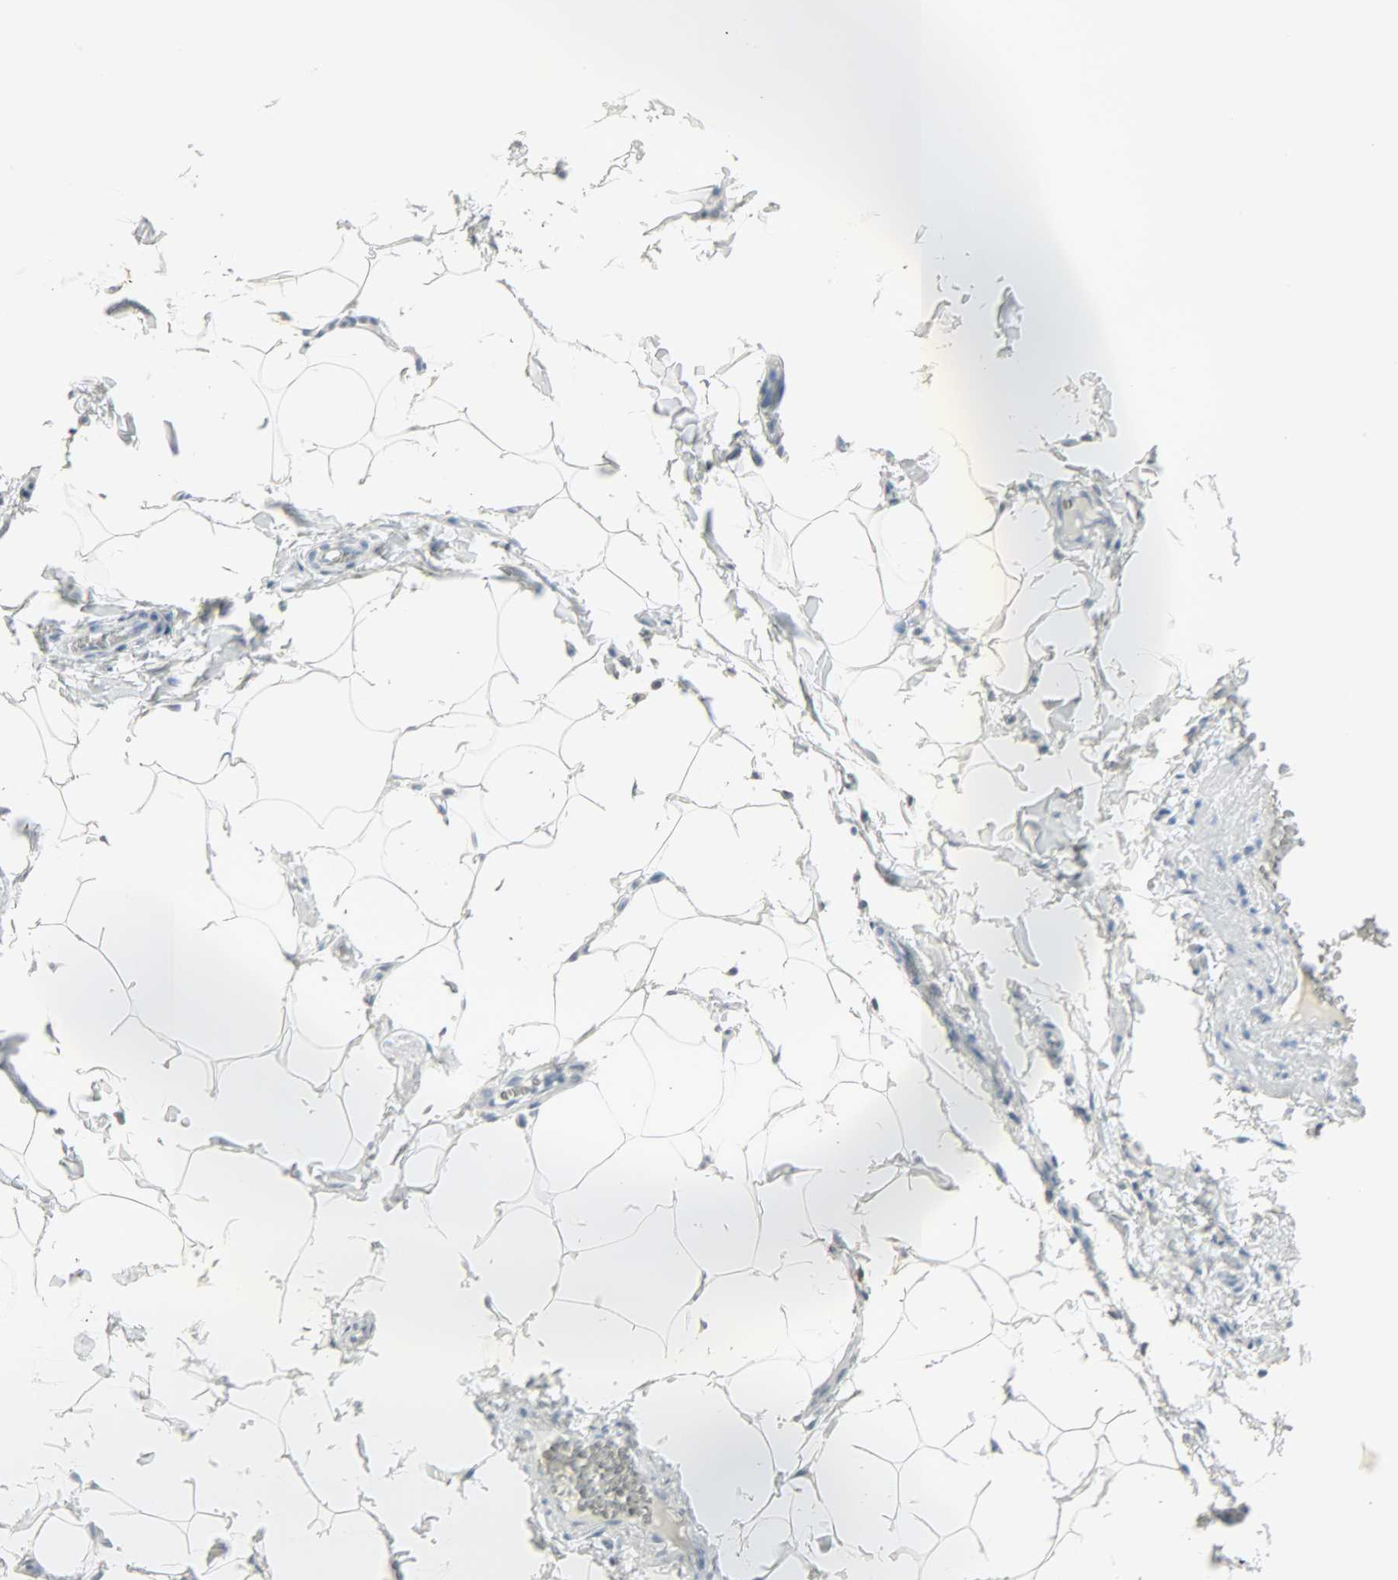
{"staining": {"intensity": "negative", "quantity": "none", "location": "none"}, "tissue": "adipose tissue", "cell_type": "Adipocytes", "image_type": "normal", "snomed": [{"axis": "morphology", "description": "Normal tissue, NOS"}, {"axis": "topography", "description": "Vascular tissue"}], "caption": "Histopathology image shows no protein expression in adipocytes of benign adipose tissue.", "gene": "PTPN6", "patient": {"sex": "male", "age": 41}}